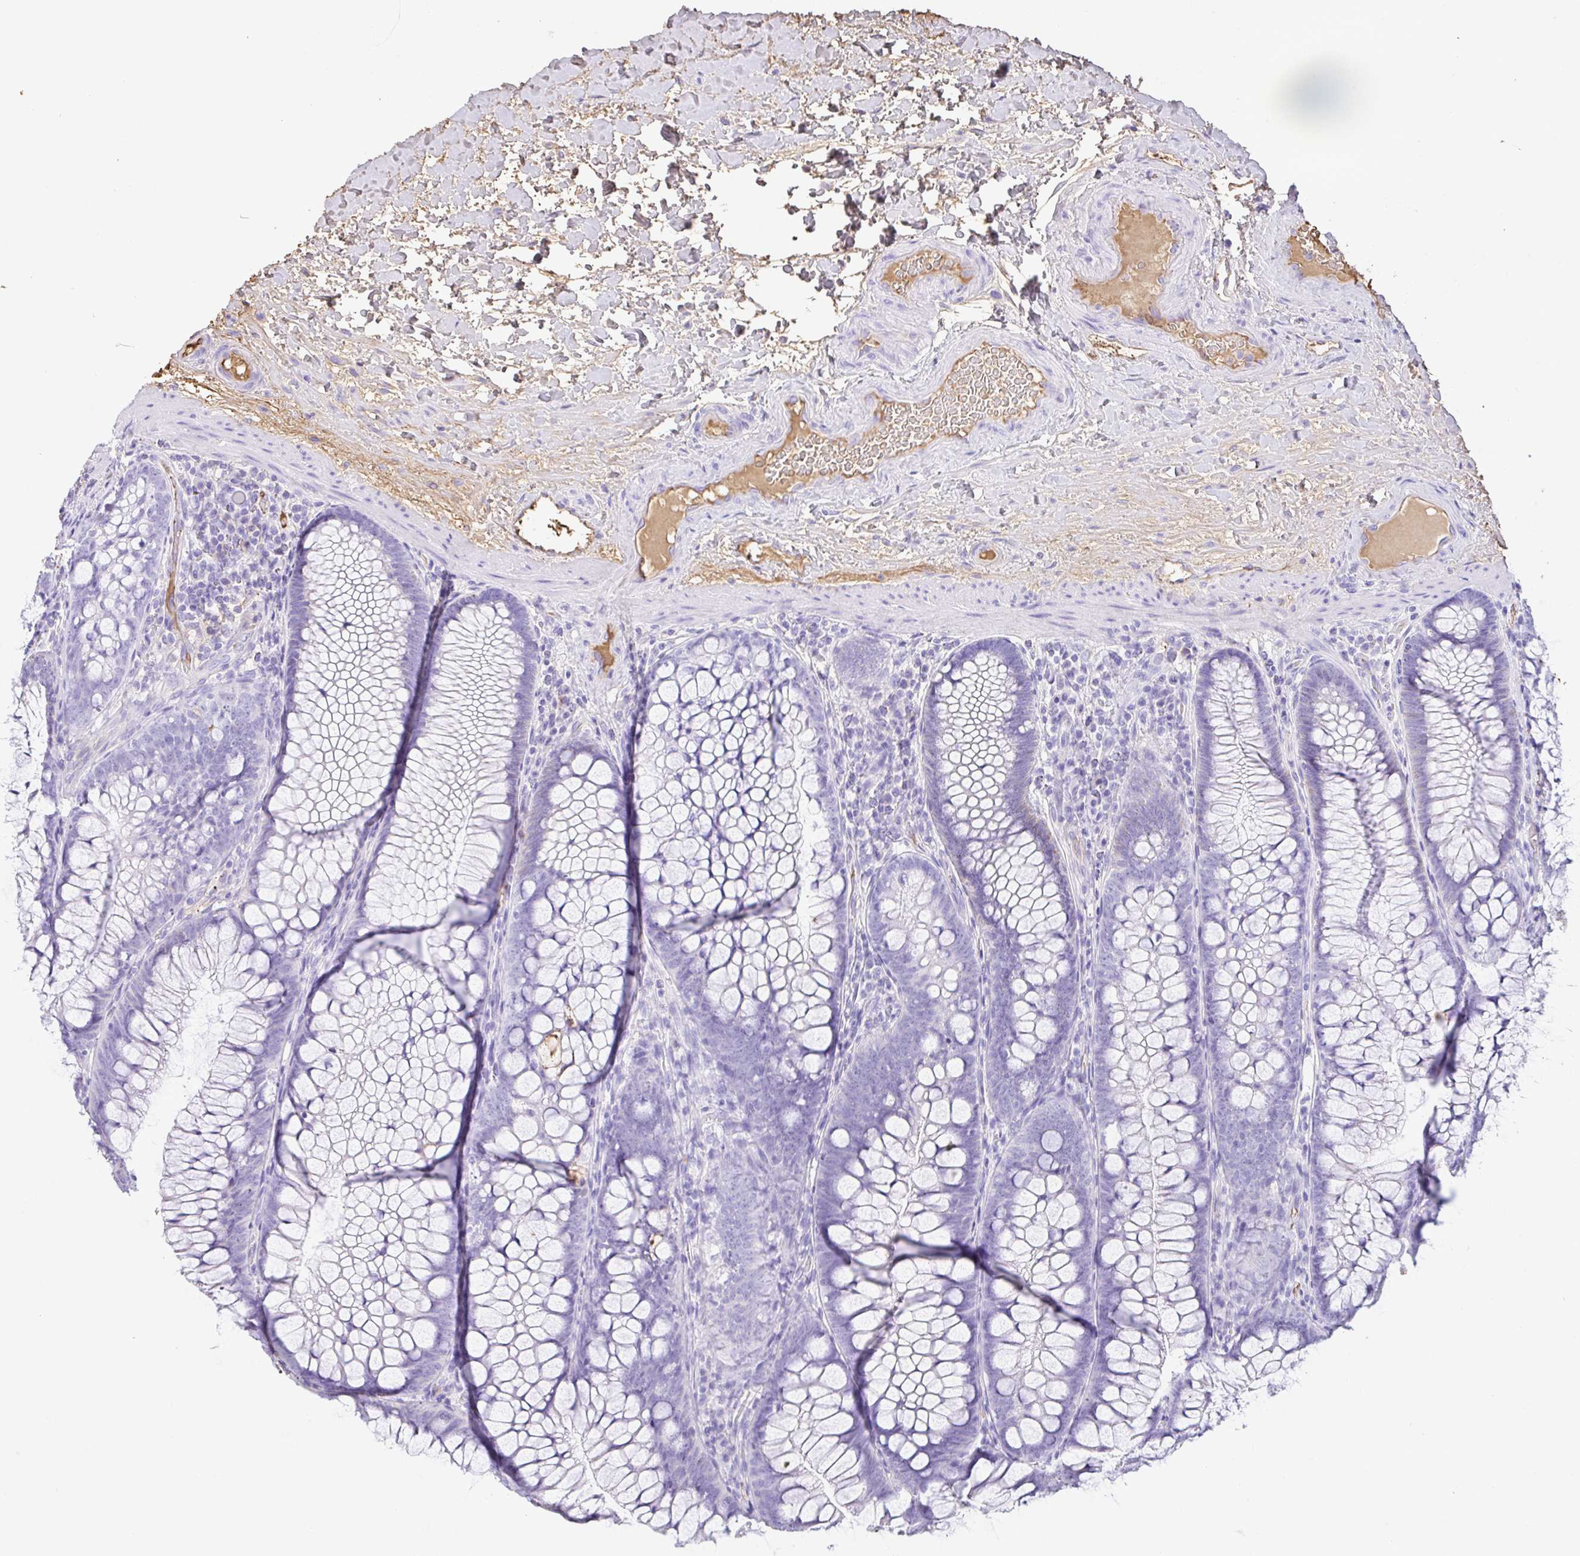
{"staining": {"intensity": "negative", "quantity": "none", "location": "none"}, "tissue": "colon", "cell_type": "Endothelial cells", "image_type": "normal", "snomed": [{"axis": "morphology", "description": "Normal tissue, NOS"}, {"axis": "morphology", "description": "Adenoma, NOS"}, {"axis": "topography", "description": "Soft tissue"}, {"axis": "topography", "description": "Colon"}], "caption": "An immunohistochemistry histopathology image of unremarkable colon is shown. There is no staining in endothelial cells of colon.", "gene": "HOXC12", "patient": {"sex": "male", "age": 47}}